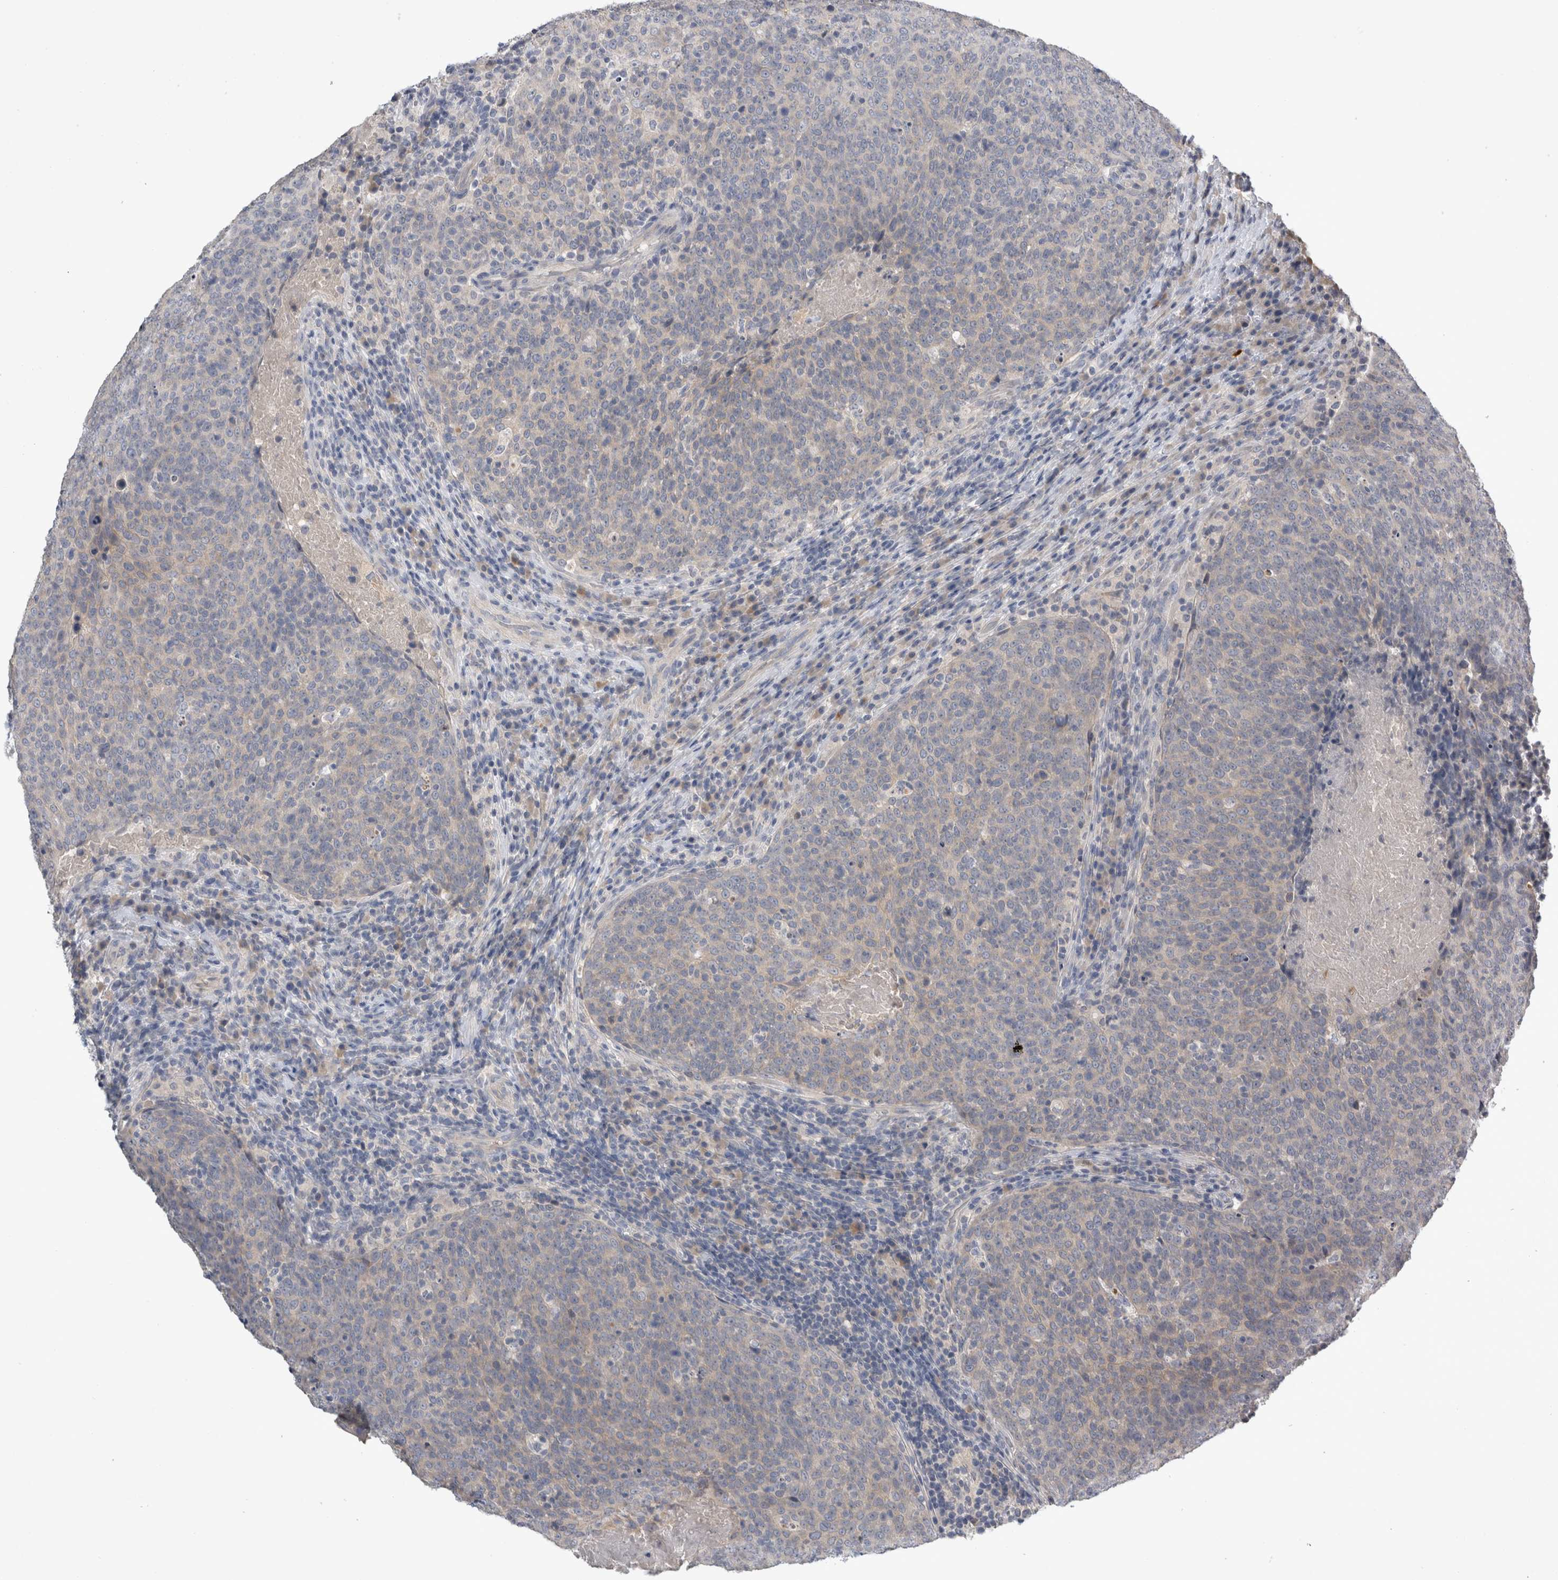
{"staining": {"intensity": "negative", "quantity": "none", "location": "none"}, "tissue": "head and neck cancer", "cell_type": "Tumor cells", "image_type": "cancer", "snomed": [{"axis": "morphology", "description": "Squamous cell carcinoma, NOS"}, {"axis": "morphology", "description": "Squamous cell carcinoma, metastatic, NOS"}, {"axis": "topography", "description": "Lymph node"}, {"axis": "topography", "description": "Head-Neck"}], "caption": "IHC of head and neck cancer demonstrates no positivity in tumor cells. (DAB (3,3'-diaminobenzidine) immunohistochemistry (IHC), high magnification).", "gene": "SLC22A11", "patient": {"sex": "male", "age": 62}}